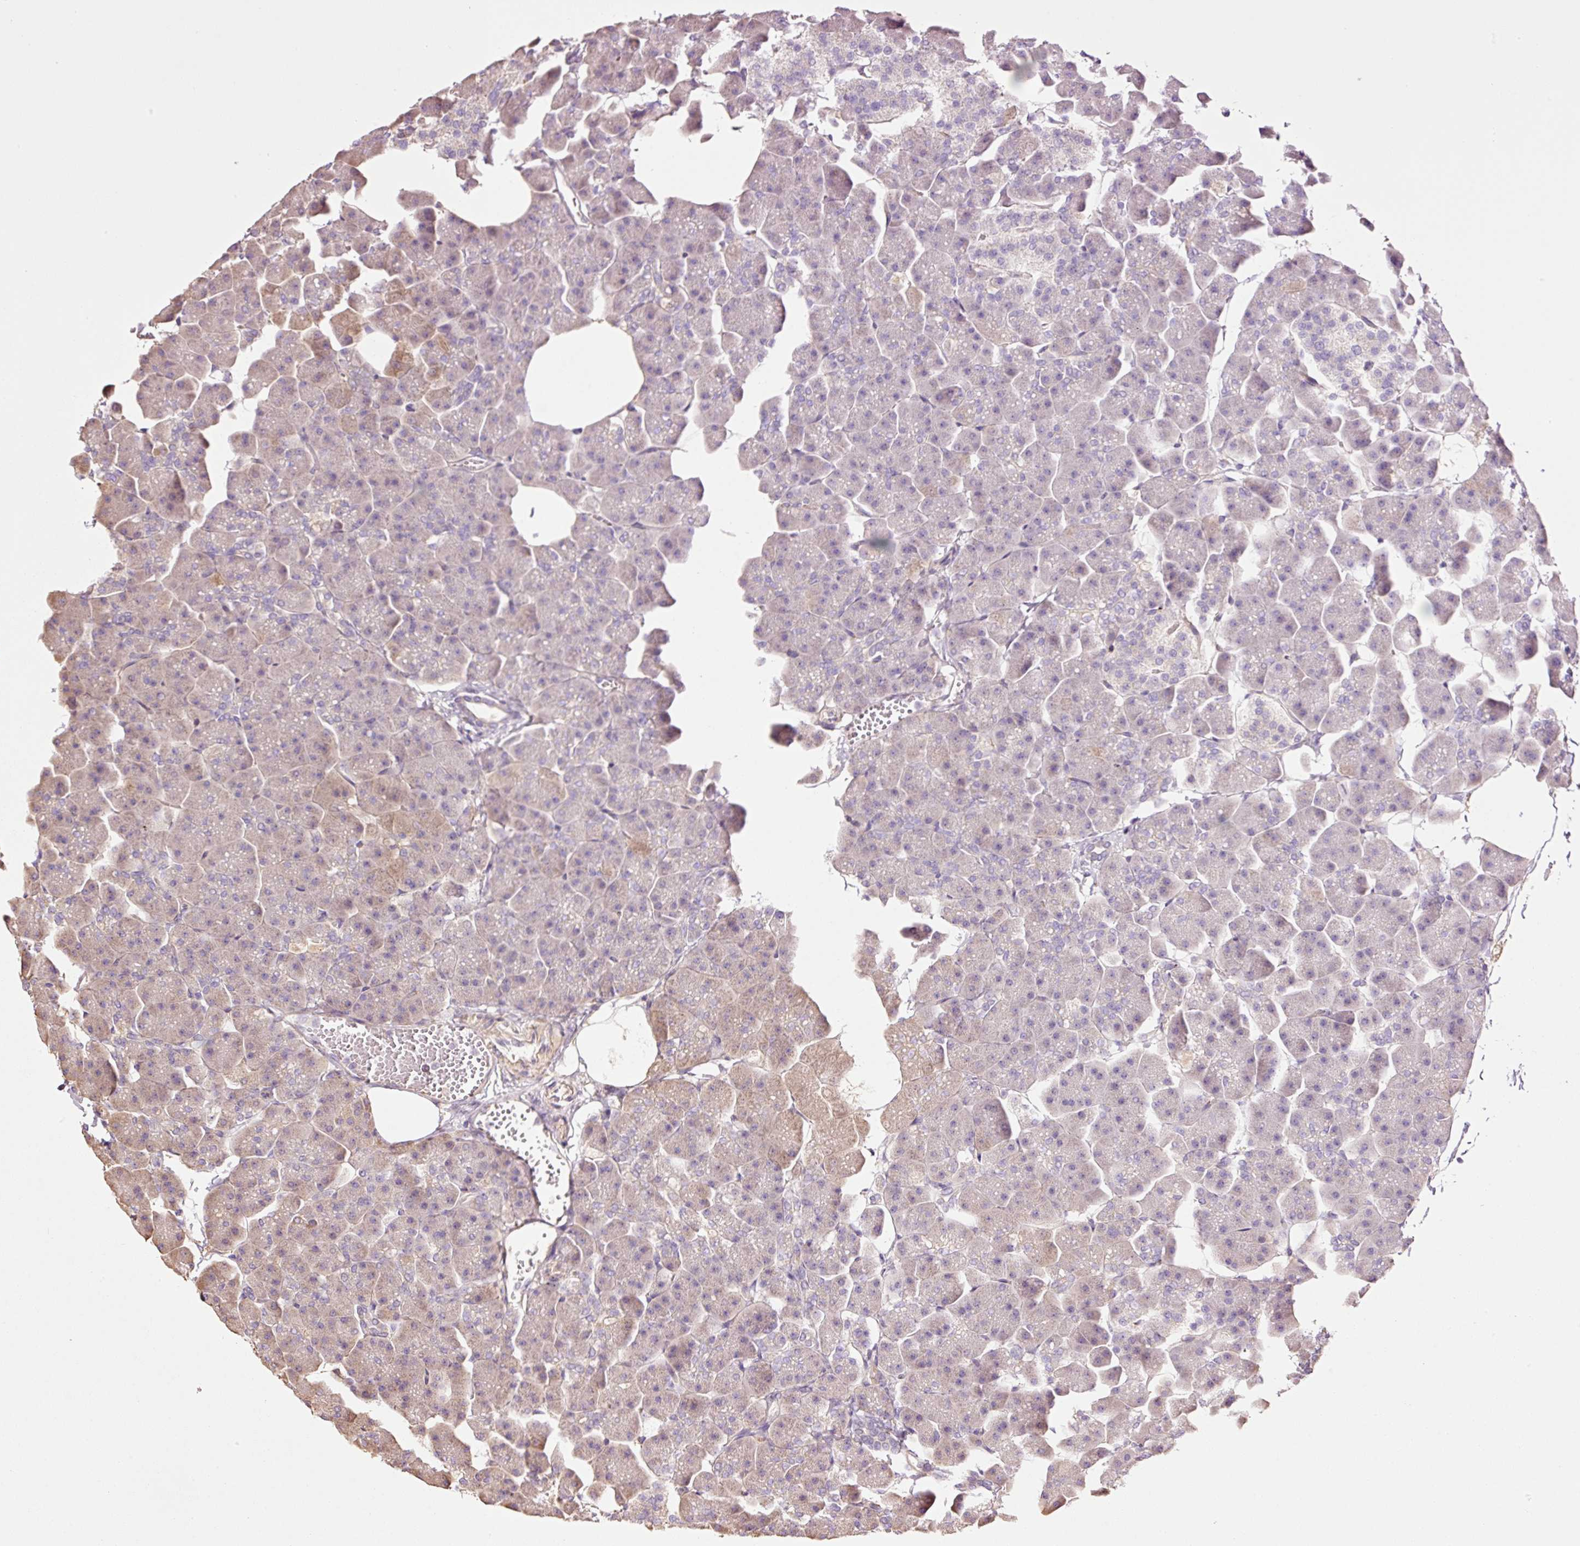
{"staining": {"intensity": "weak", "quantity": "<25%", "location": "cytoplasmic/membranous"}, "tissue": "pancreas", "cell_type": "Exocrine glandular cells", "image_type": "normal", "snomed": [{"axis": "morphology", "description": "Normal tissue, NOS"}, {"axis": "topography", "description": "Pancreas"}], "caption": "Immunohistochemical staining of unremarkable pancreas reveals no significant staining in exocrine glandular cells. Nuclei are stained in blue.", "gene": "NID2", "patient": {"sex": "male", "age": 35}}